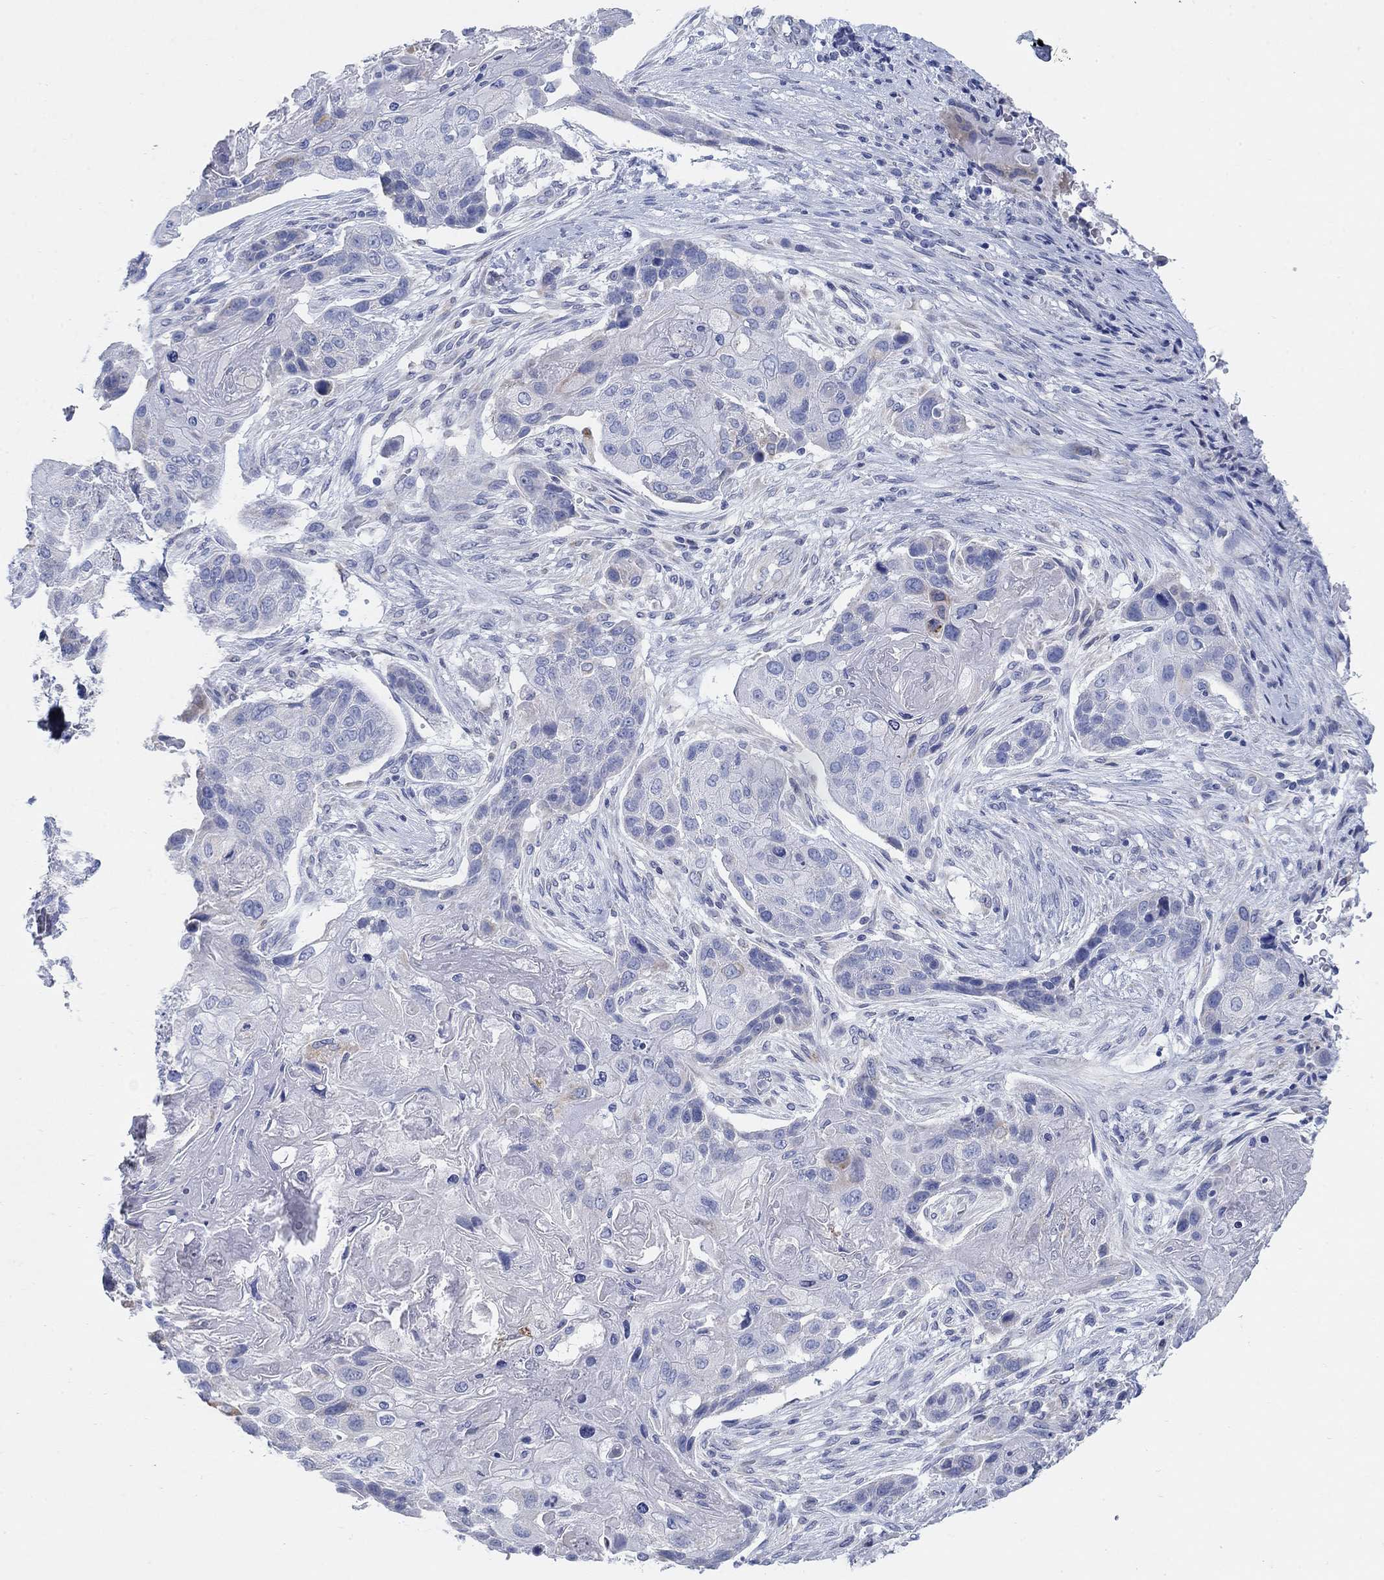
{"staining": {"intensity": "negative", "quantity": "none", "location": "none"}, "tissue": "lung cancer", "cell_type": "Tumor cells", "image_type": "cancer", "snomed": [{"axis": "morphology", "description": "Normal tissue, NOS"}, {"axis": "morphology", "description": "Squamous cell carcinoma, NOS"}, {"axis": "topography", "description": "Bronchus"}, {"axis": "topography", "description": "Lung"}], "caption": "An immunohistochemistry (IHC) histopathology image of squamous cell carcinoma (lung) is shown. There is no staining in tumor cells of squamous cell carcinoma (lung).", "gene": "SCCPDH", "patient": {"sex": "male", "age": 69}}